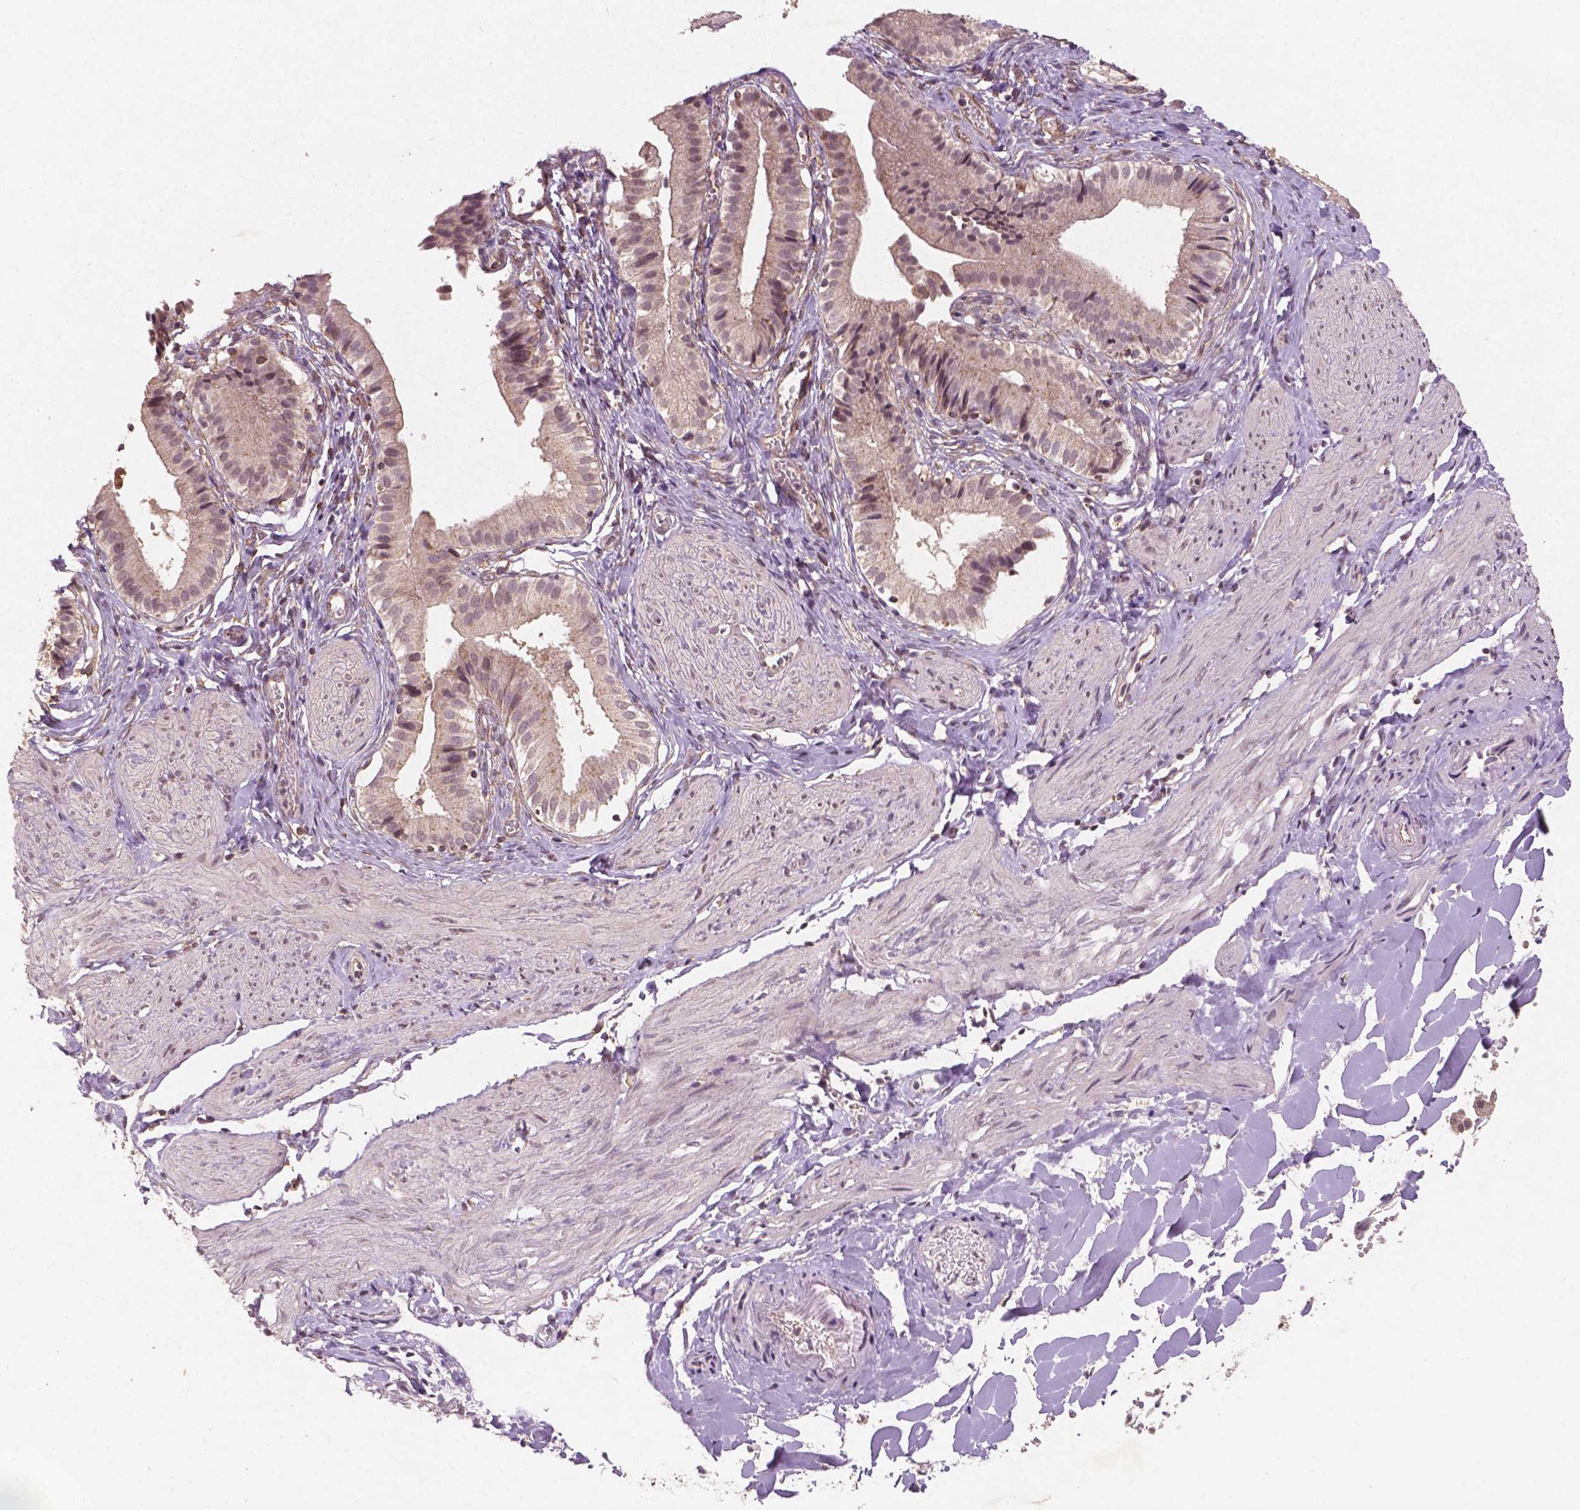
{"staining": {"intensity": "weak", "quantity": "25%-75%", "location": "cytoplasmic/membranous"}, "tissue": "gallbladder", "cell_type": "Glandular cells", "image_type": "normal", "snomed": [{"axis": "morphology", "description": "Normal tissue, NOS"}, {"axis": "topography", "description": "Gallbladder"}], "caption": "The histopathology image reveals staining of unremarkable gallbladder, revealing weak cytoplasmic/membranous protein staining (brown color) within glandular cells. Immunohistochemistry (ihc) stains the protein in brown and the nuclei are stained blue.", "gene": "SMAD2", "patient": {"sex": "female", "age": 47}}